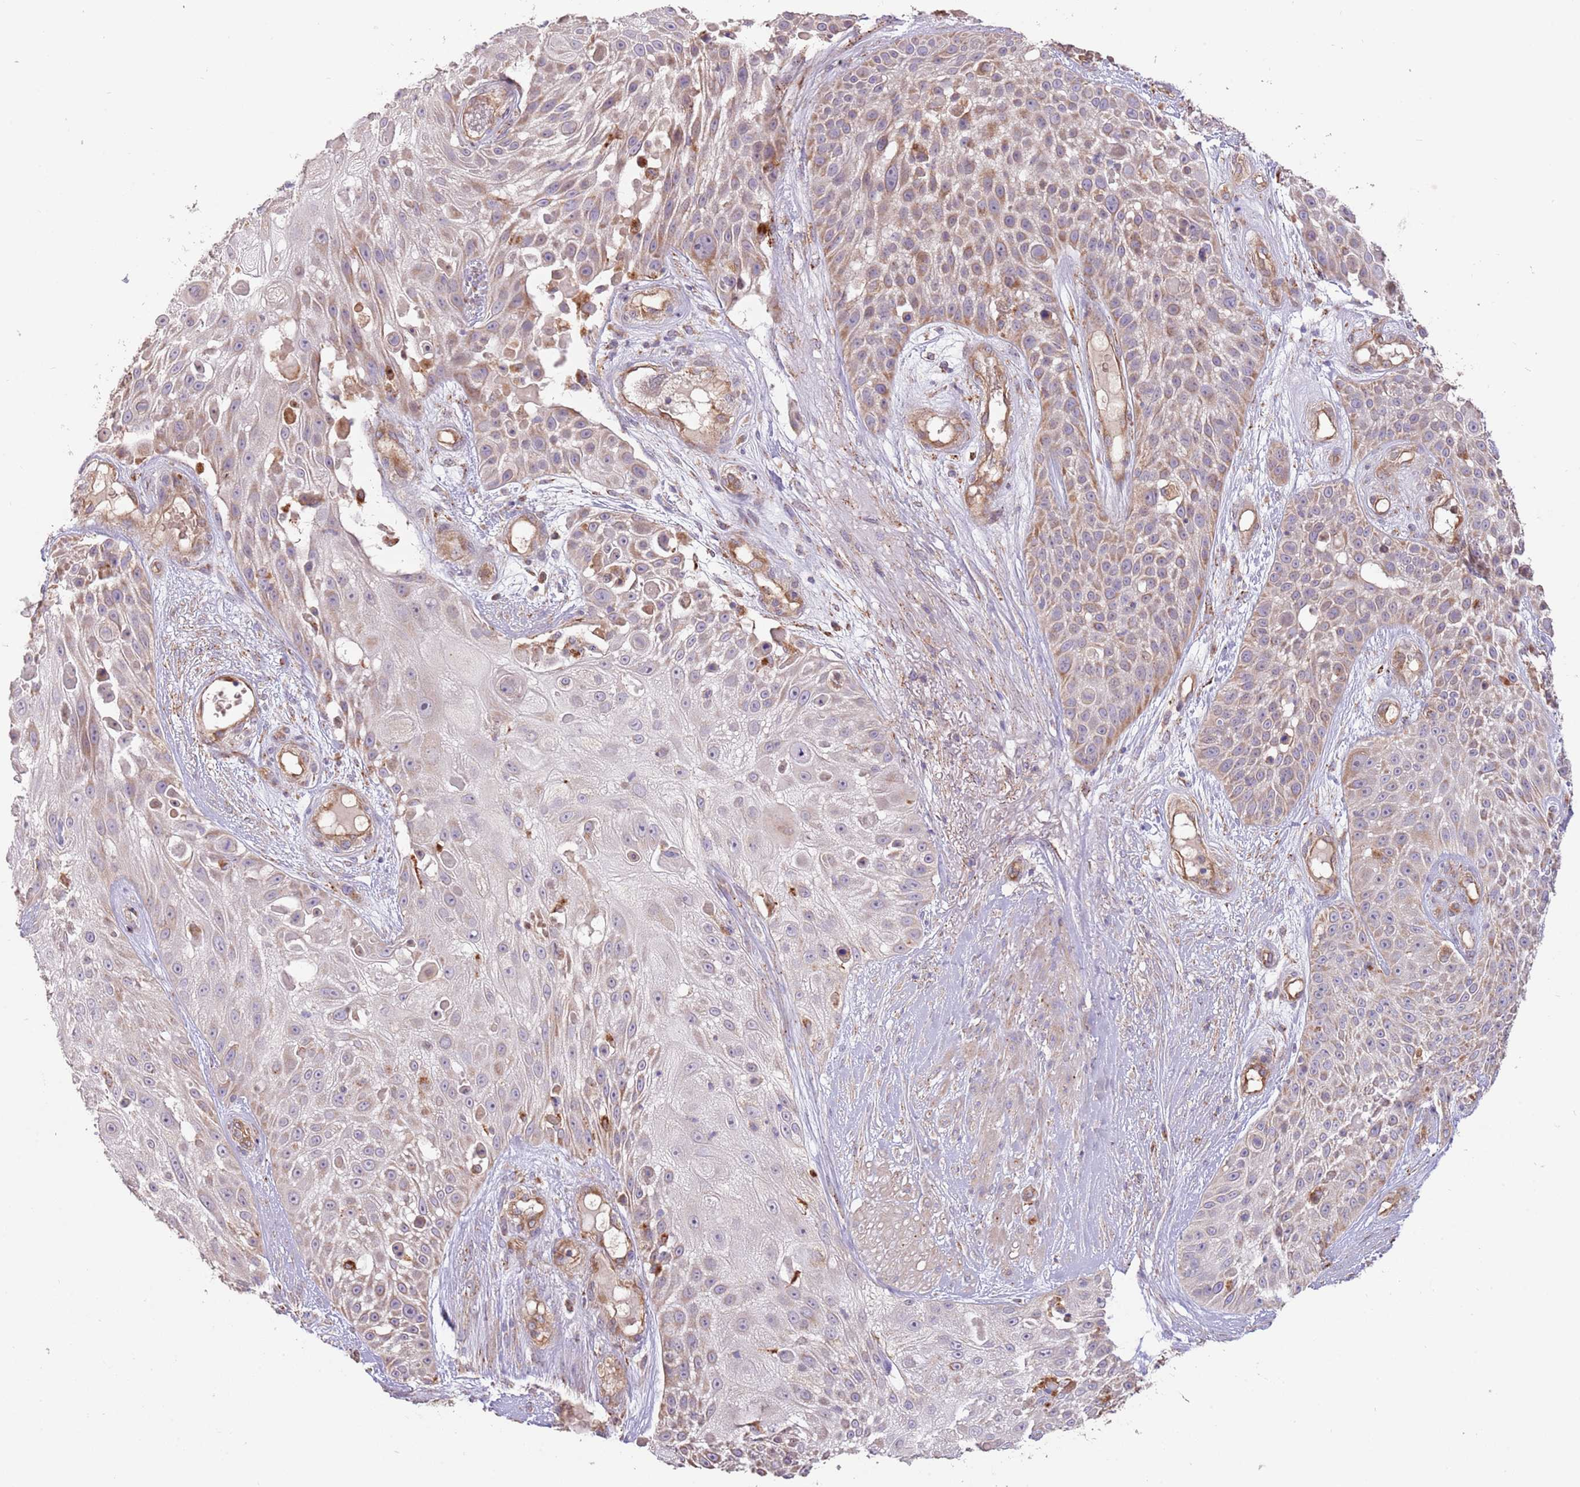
{"staining": {"intensity": "moderate", "quantity": "25%-75%", "location": "cytoplasmic/membranous"}, "tissue": "skin cancer", "cell_type": "Tumor cells", "image_type": "cancer", "snomed": [{"axis": "morphology", "description": "Squamous cell carcinoma, NOS"}, {"axis": "topography", "description": "Skin"}], "caption": "Skin cancer stained for a protein (brown) exhibits moderate cytoplasmic/membranous positive positivity in about 25%-75% of tumor cells.", "gene": "DOCK6", "patient": {"sex": "female", "age": 86}}